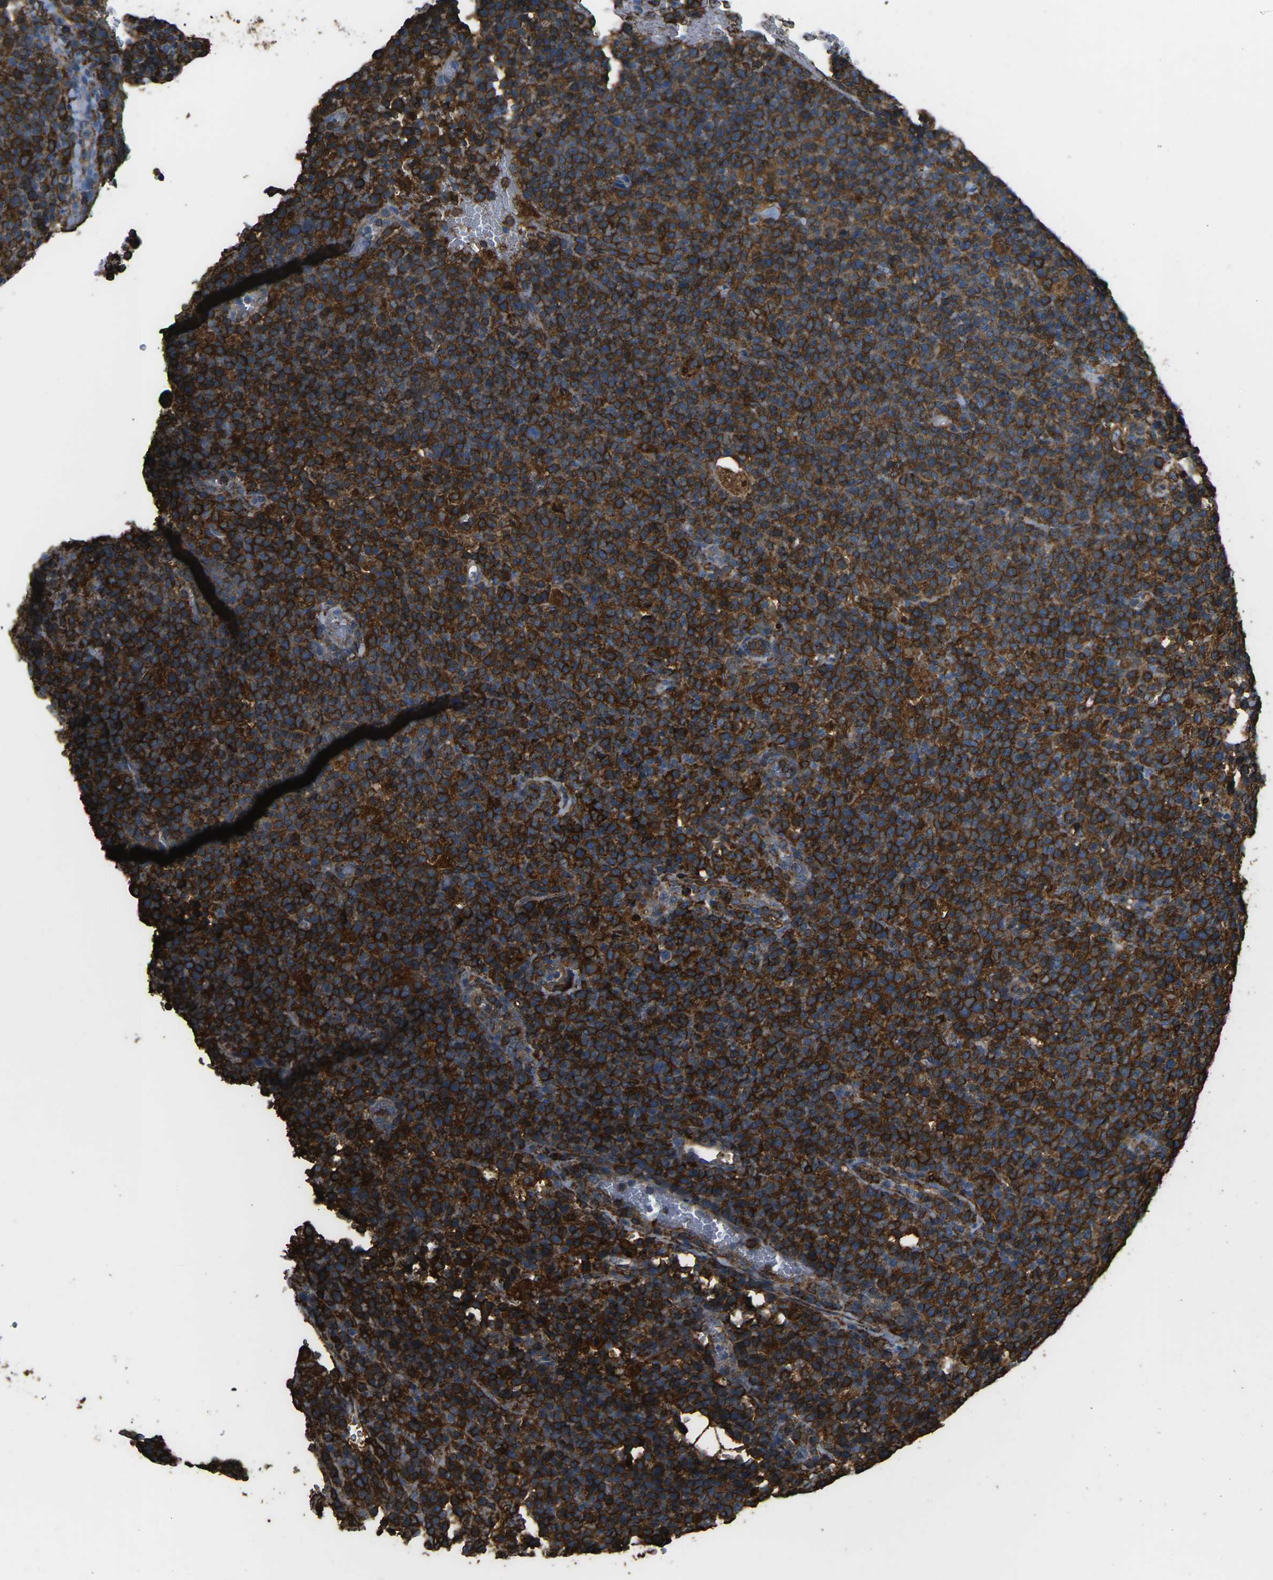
{"staining": {"intensity": "strong", "quantity": ">75%", "location": "cytoplasmic/membranous"}, "tissue": "lymphoma", "cell_type": "Tumor cells", "image_type": "cancer", "snomed": [{"axis": "morphology", "description": "Malignant lymphoma, non-Hodgkin's type, High grade"}, {"axis": "topography", "description": "Lymph node"}], "caption": "Lymphoma stained for a protein (brown) demonstrates strong cytoplasmic/membranous positive staining in approximately >75% of tumor cells.", "gene": "PTPN1", "patient": {"sex": "male", "age": 61}}